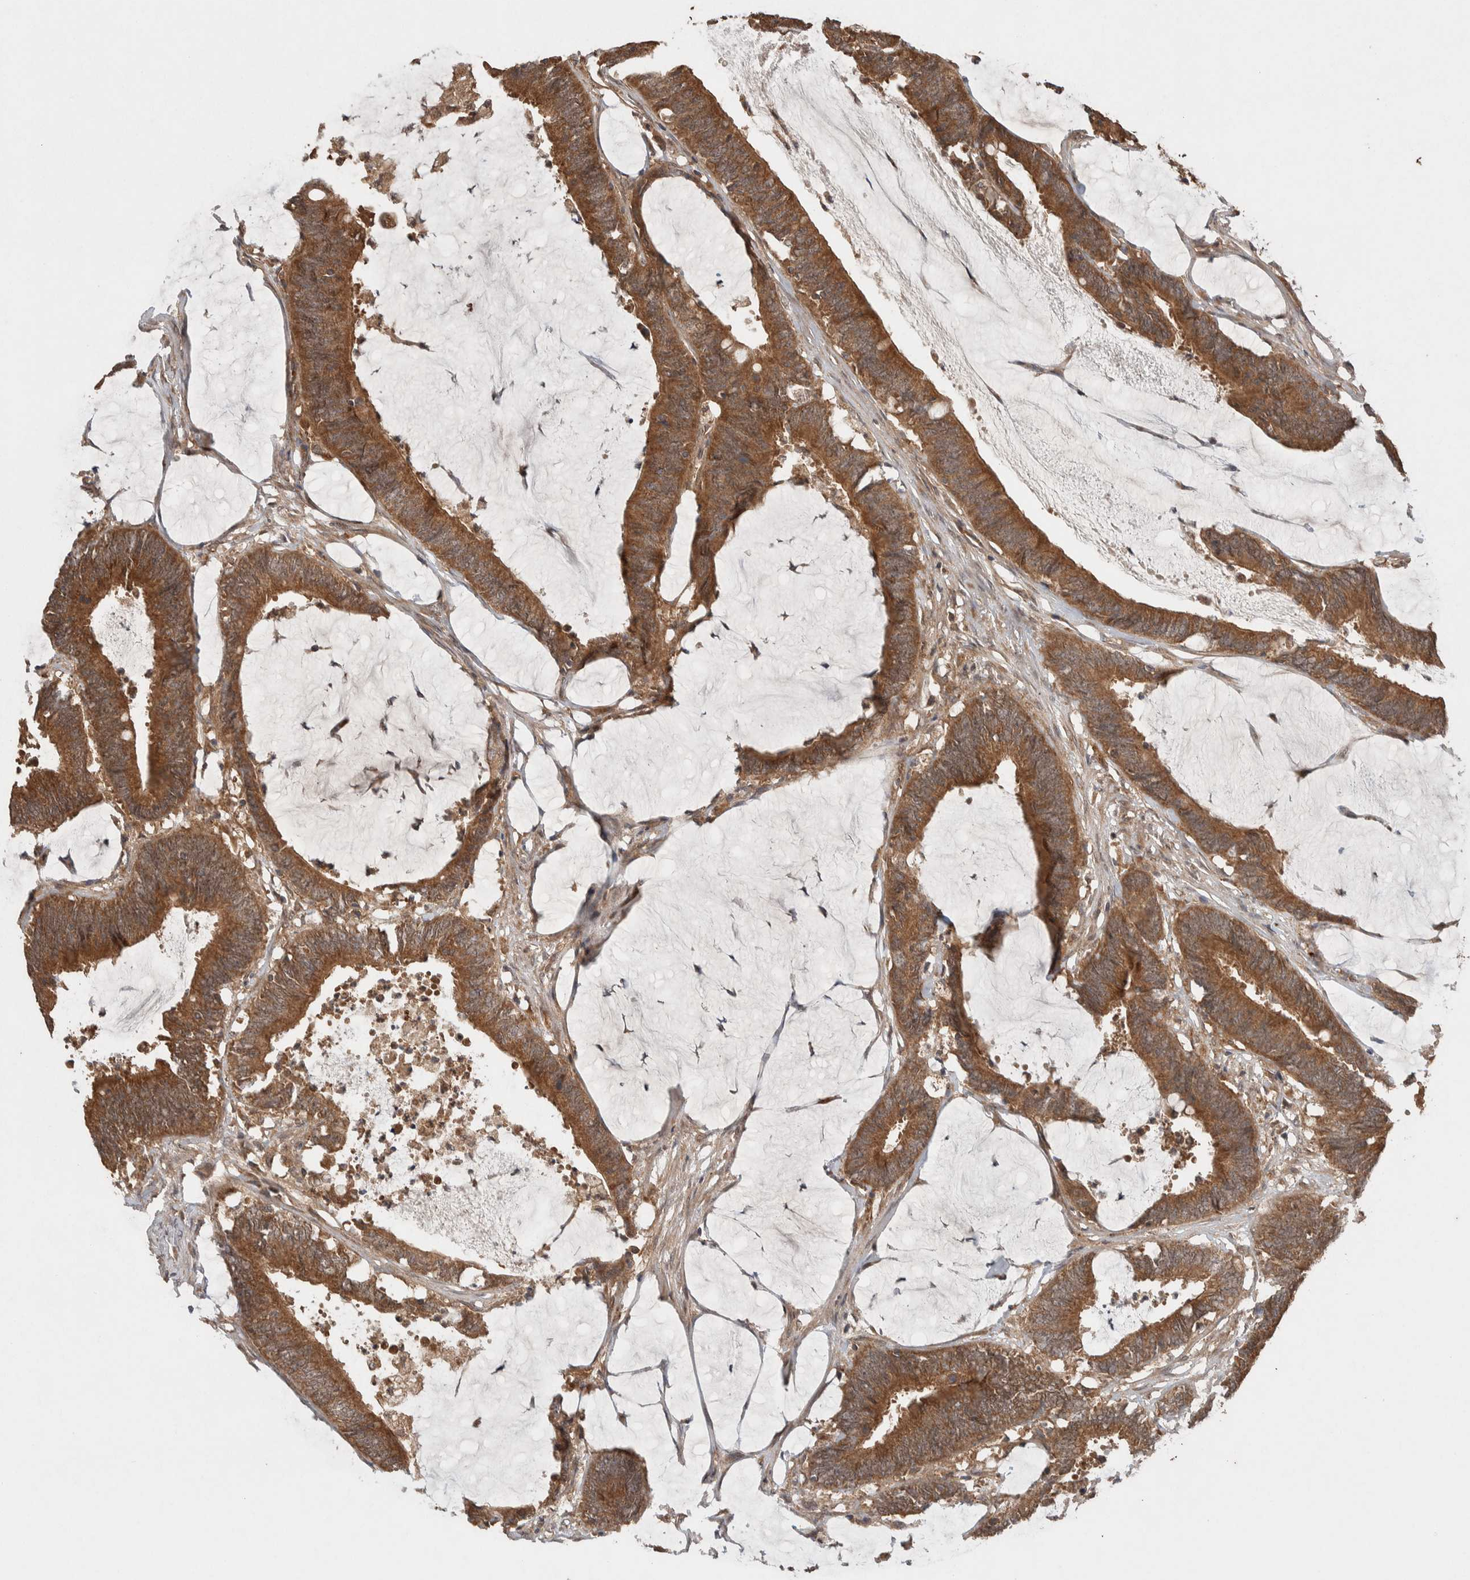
{"staining": {"intensity": "moderate", "quantity": ">75%", "location": "cytoplasmic/membranous"}, "tissue": "colorectal cancer", "cell_type": "Tumor cells", "image_type": "cancer", "snomed": [{"axis": "morphology", "description": "Adenocarcinoma, NOS"}, {"axis": "topography", "description": "Rectum"}], "caption": "Protein staining of colorectal cancer tissue reveals moderate cytoplasmic/membranous staining in approximately >75% of tumor cells. (IHC, brightfield microscopy, high magnification).", "gene": "KCNJ5", "patient": {"sex": "female", "age": 66}}